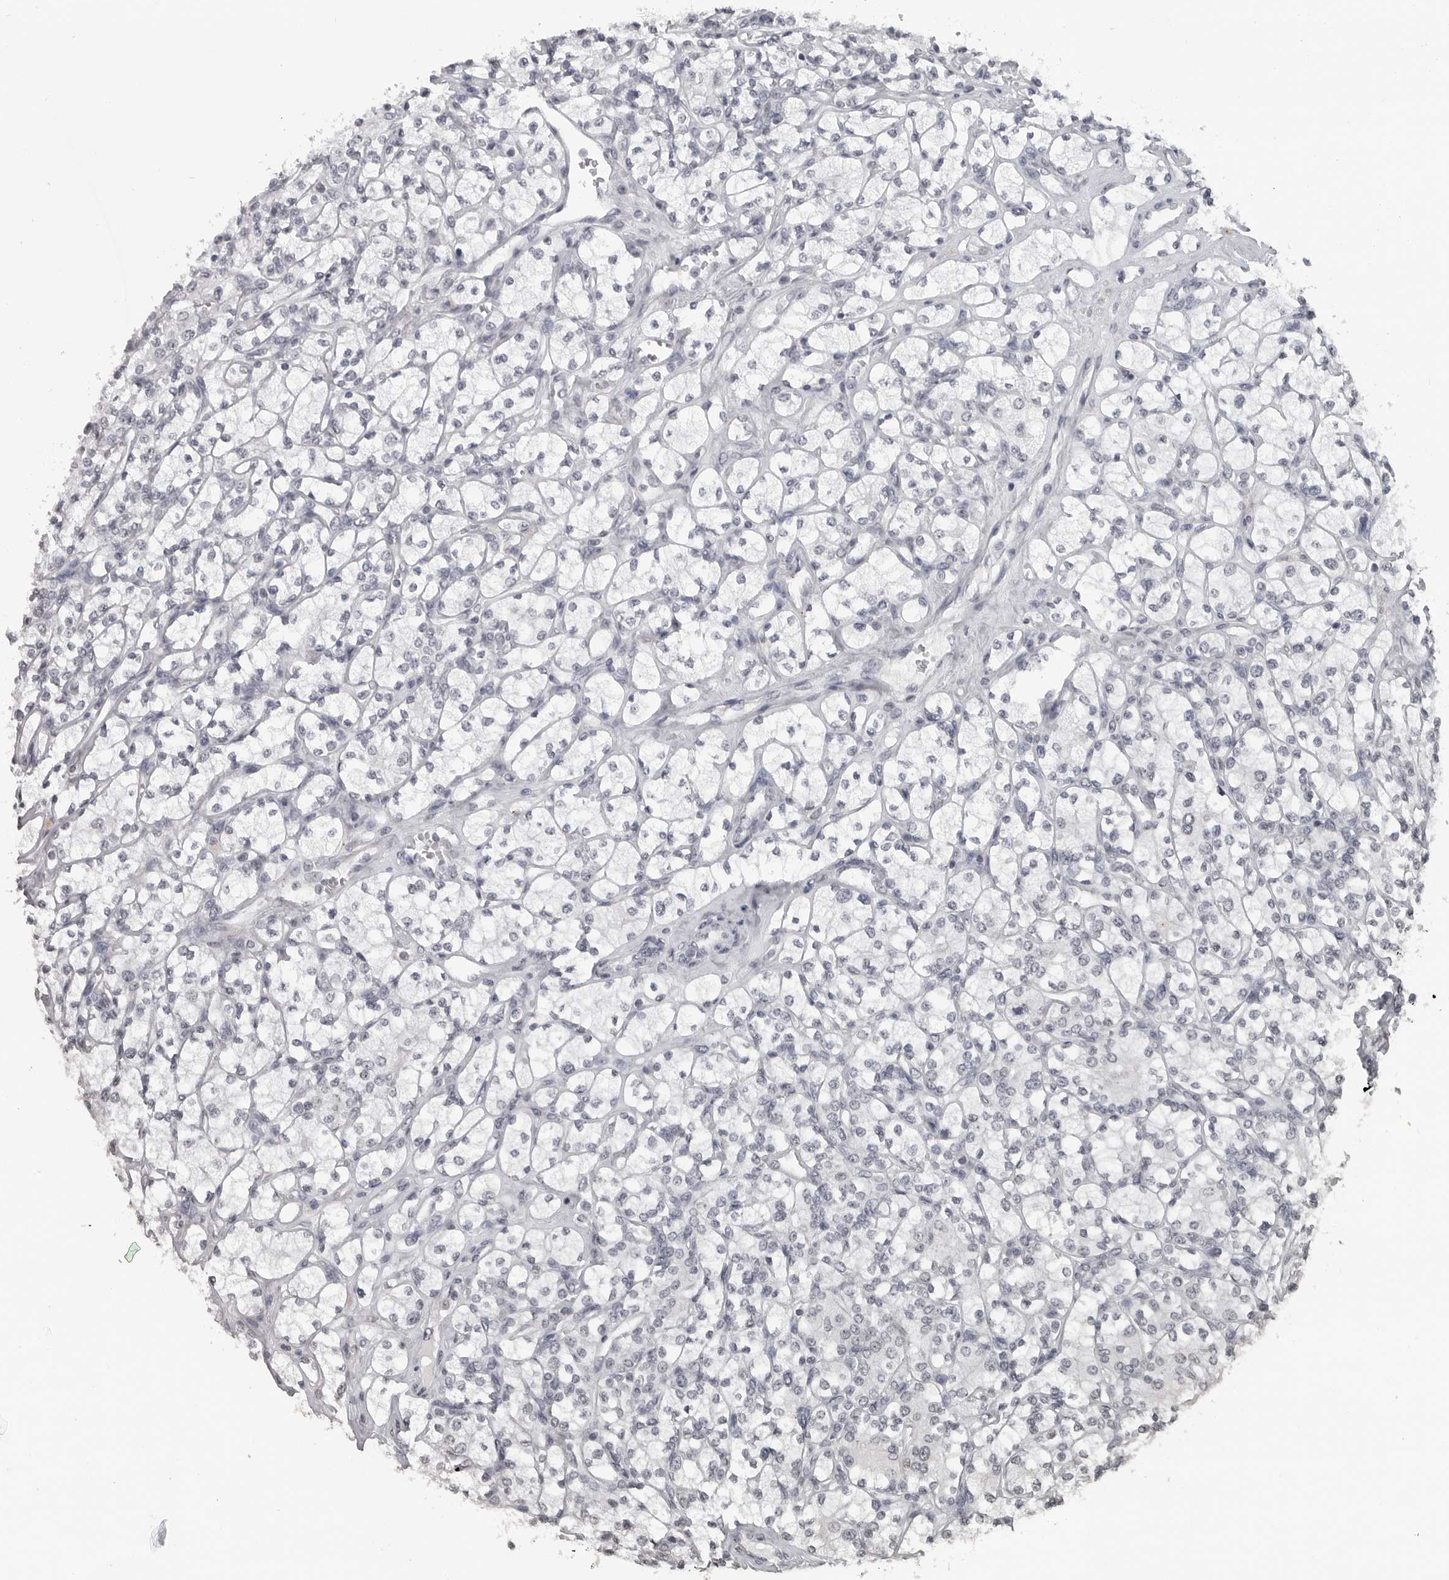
{"staining": {"intensity": "negative", "quantity": "none", "location": "none"}, "tissue": "renal cancer", "cell_type": "Tumor cells", "image_type": "cancer", "snomed": [{"axis": "morphology", "description": "Adenocarcinoma, NOS"}, {"axis": "topography", "description": "Kidney"}], "caption": "Adenocarcinoma (renal) was stained to show a protein in brown. There is no significant positivity in tumor cells.", "gene": "DDX54", "patient": {"sex": "male", "age": 77}}